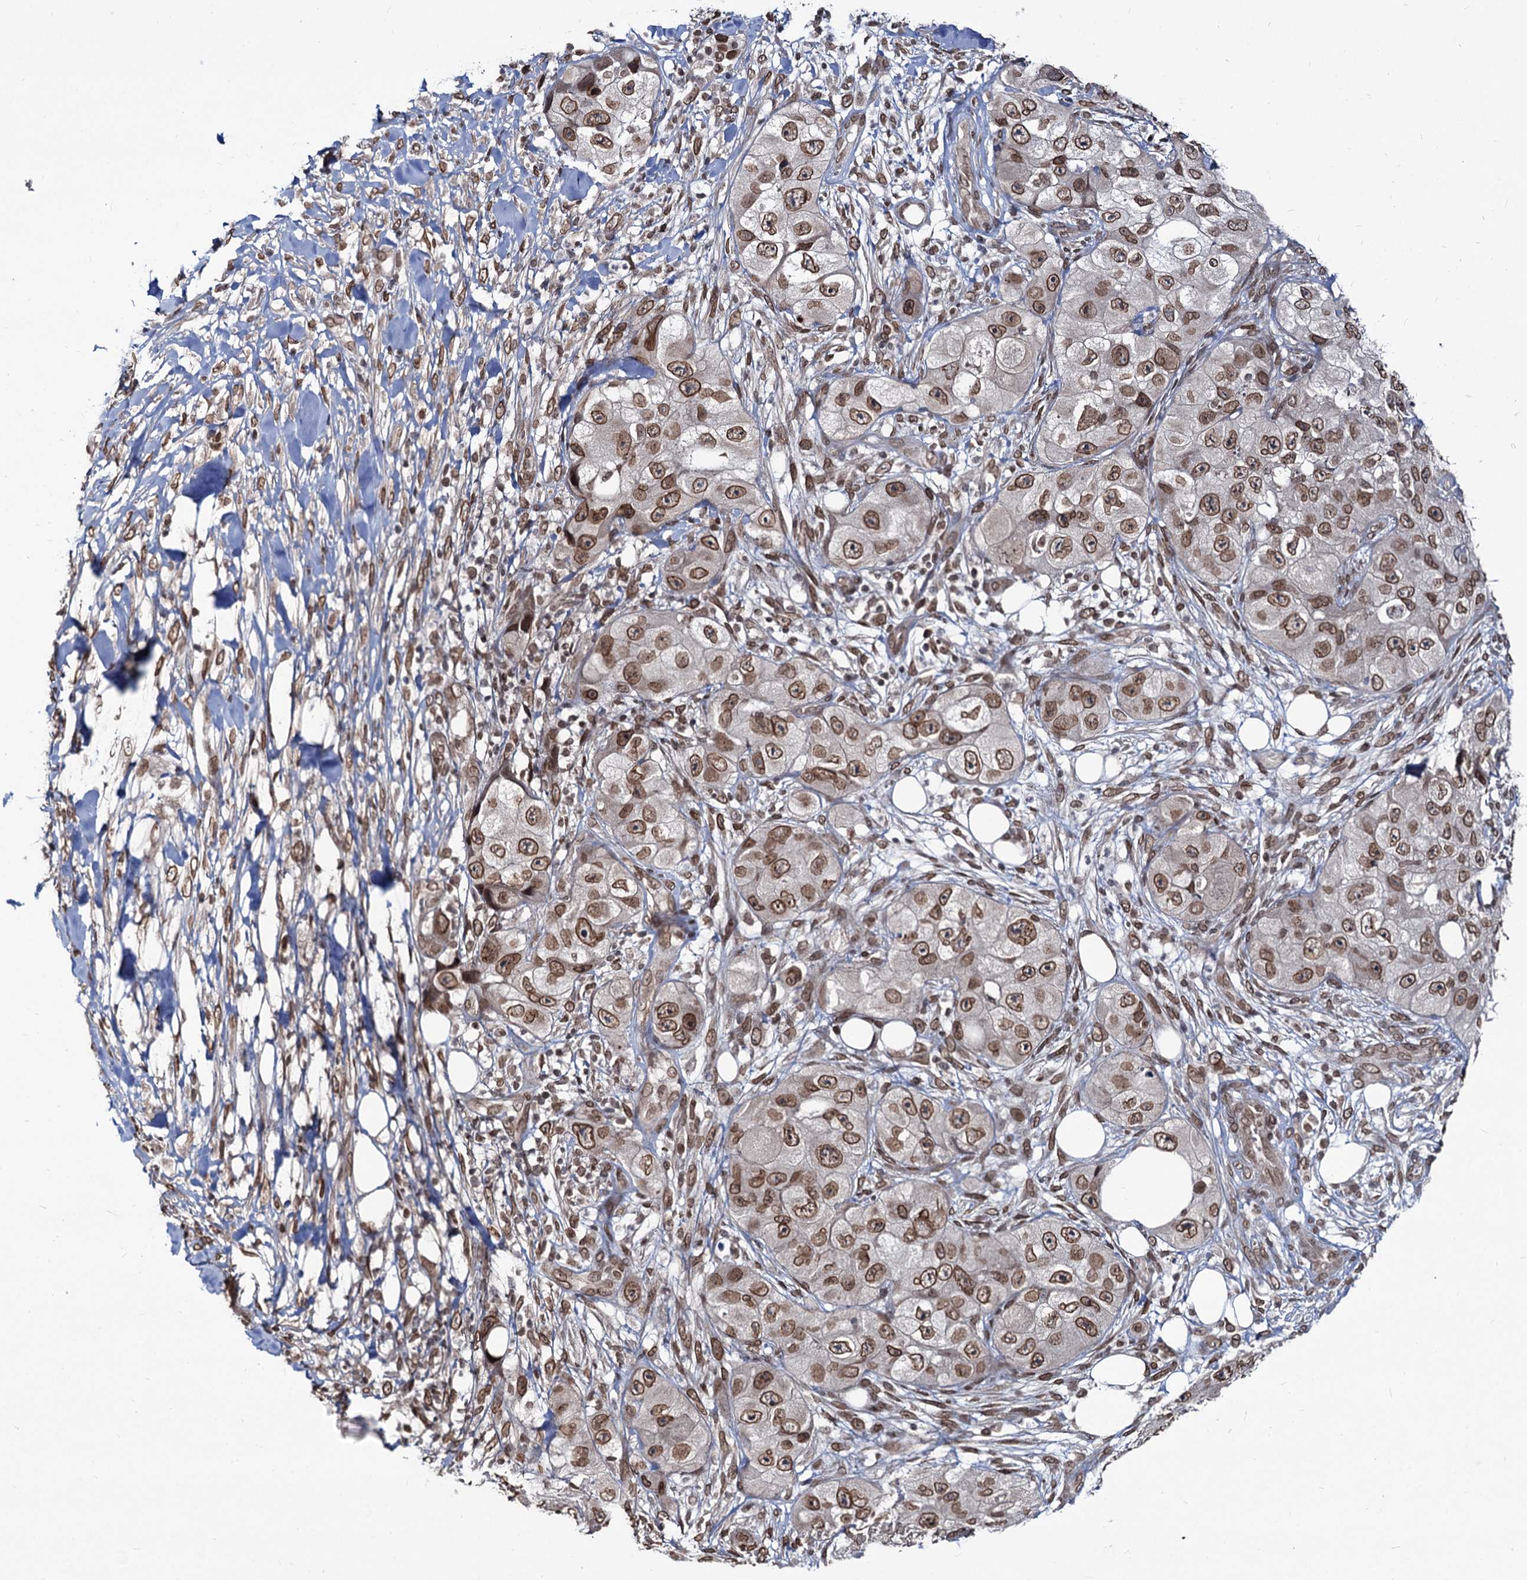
{"staining": {"intensity": "moderate", "quantity": ">75%", "location": "cytoplasmic/membranous,nuclear"}, "tissue": "skin cancer", "cell_type": "Tumor cells", "image_type": "cancer", "snomed": [{"axis": "morphology", "description": "Squamous cell carcinoma, NOS"}, {"axis": "topography", "description": "Skin"}, {"axis": "topography", "description": "Subcutis"}], "caption": "Squamous cell carcinoma (skin) stained for a protein (brown) exhibits moderate cytoplasmic/membranous and nuclear positive positivity in approximately >75% of tumor cells.", "gene": "RNF6", "patient": {"sex": "male", "age": 73}}